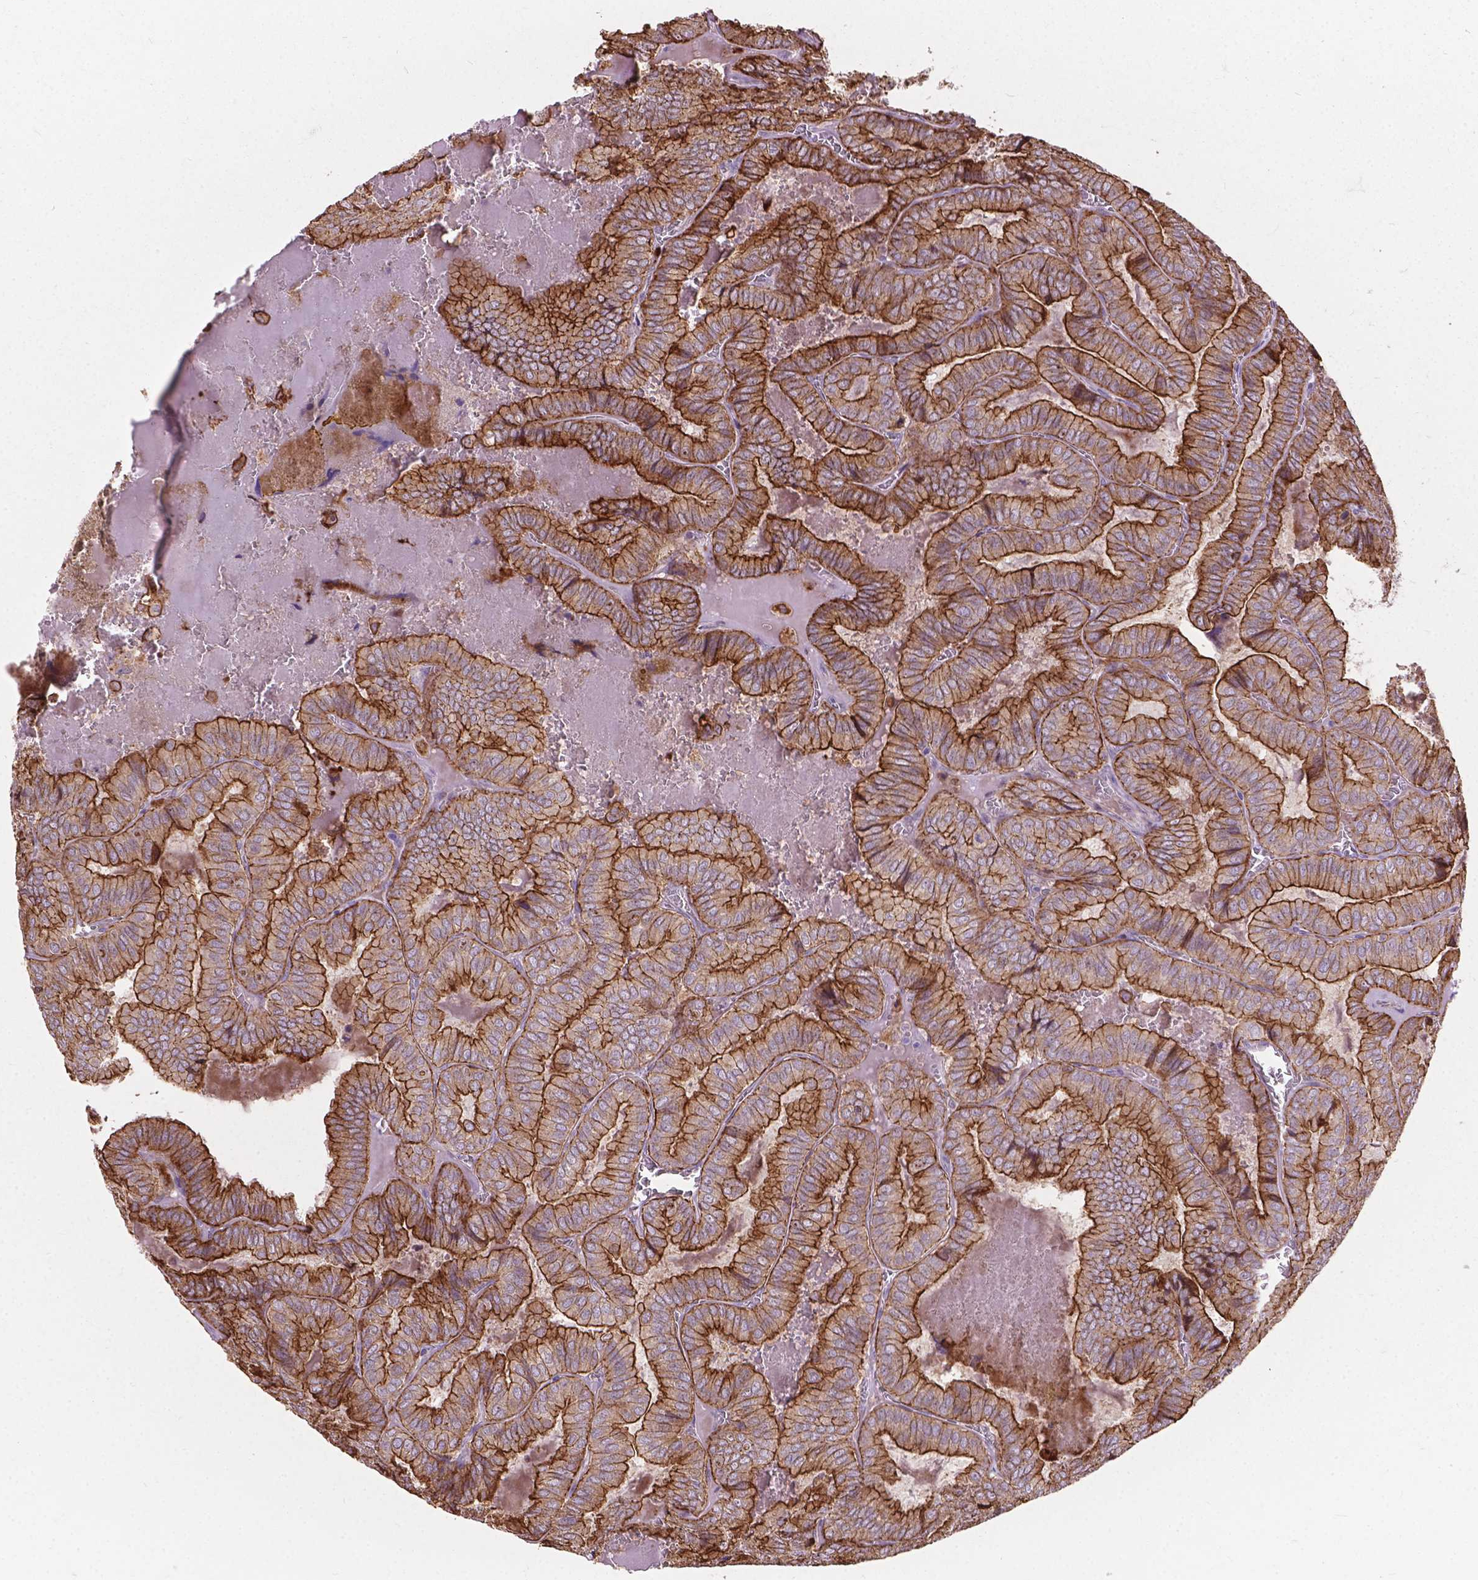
{"staining": {"intensity": "moderate", "quantity": "25%-75%", "location": "cytoplasmic/membranous"}, "tissue": "thyroid cancer", "cell_type": "Tumor cells", "image_type": "cancer", "snomed": [{"axis": "morphology", "description": "Papillary adenocarcinoma, NOS"}, {"axis": "topography", "description": "Thyroid gland"}], "caption": "Moderate cytoplasmic/membranous protein positivity is identified in about 25%-75% of tumor cells in thyroid papillary adenocarcinoma. Immunohistochemistry (ihc) stains the protein of interest in brown and the nuclei are stained blue.", "gene": "MYH14", "patient": {"sex": "female", "age": 75}}